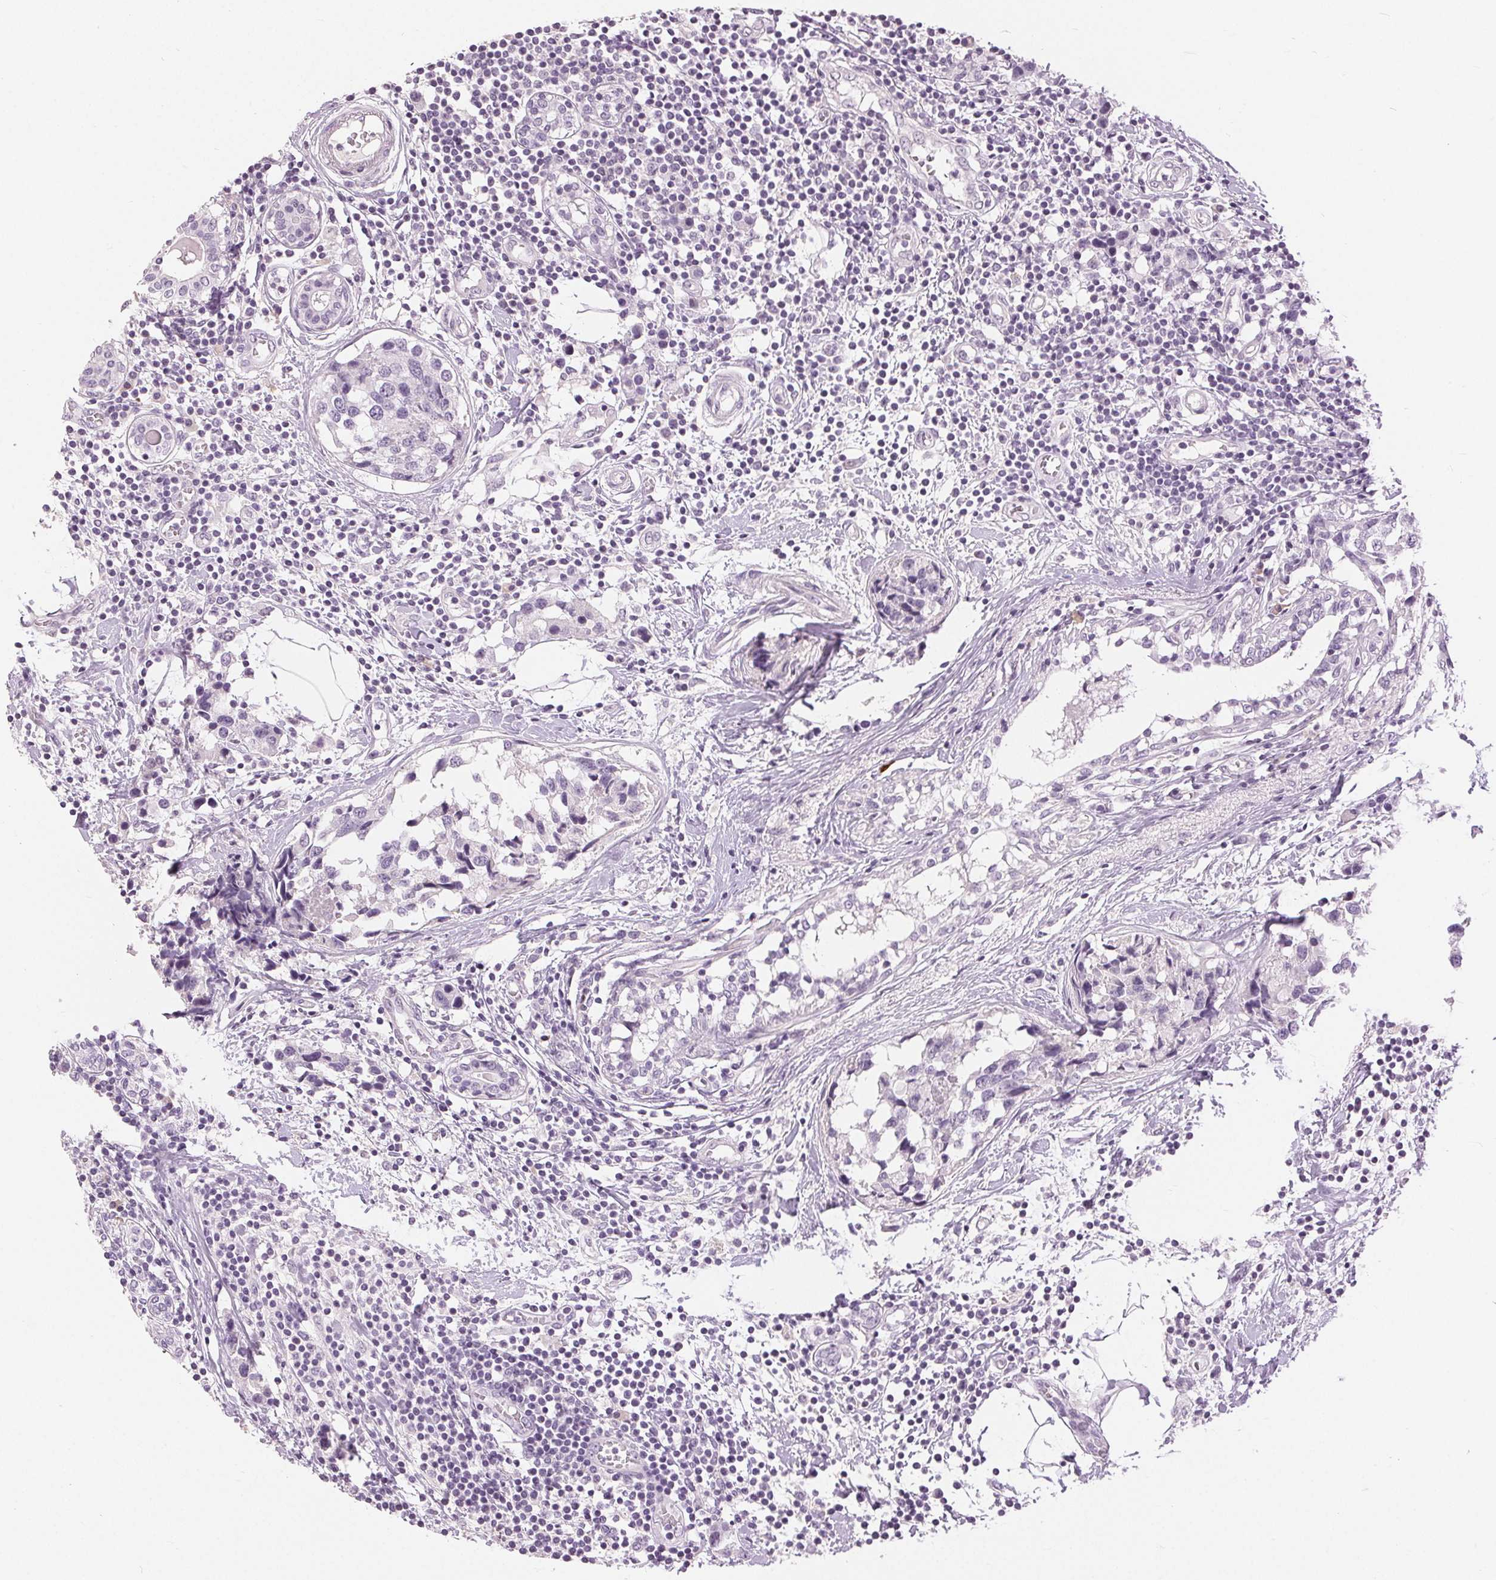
{"staining": {"intensity": "negative", "quantity": "none", "location": "none"}, "tissue": "breast cancer", "cell_type": "Tumor cells", "image_type": "cancer", "snomed": [{"axis": "morphology", "description": "Lobular carcinoma"}, {"axis": "topography", "description": "Breast"}], "caption": "DAB (3,3'-diaminobenzidine) immunohistochemical staining of breast cancer (lobular carcinoma) reveals no significant staining in tumor cells.", "gene": "DSG3", "patient": {"sex": "female", "age": 59}}